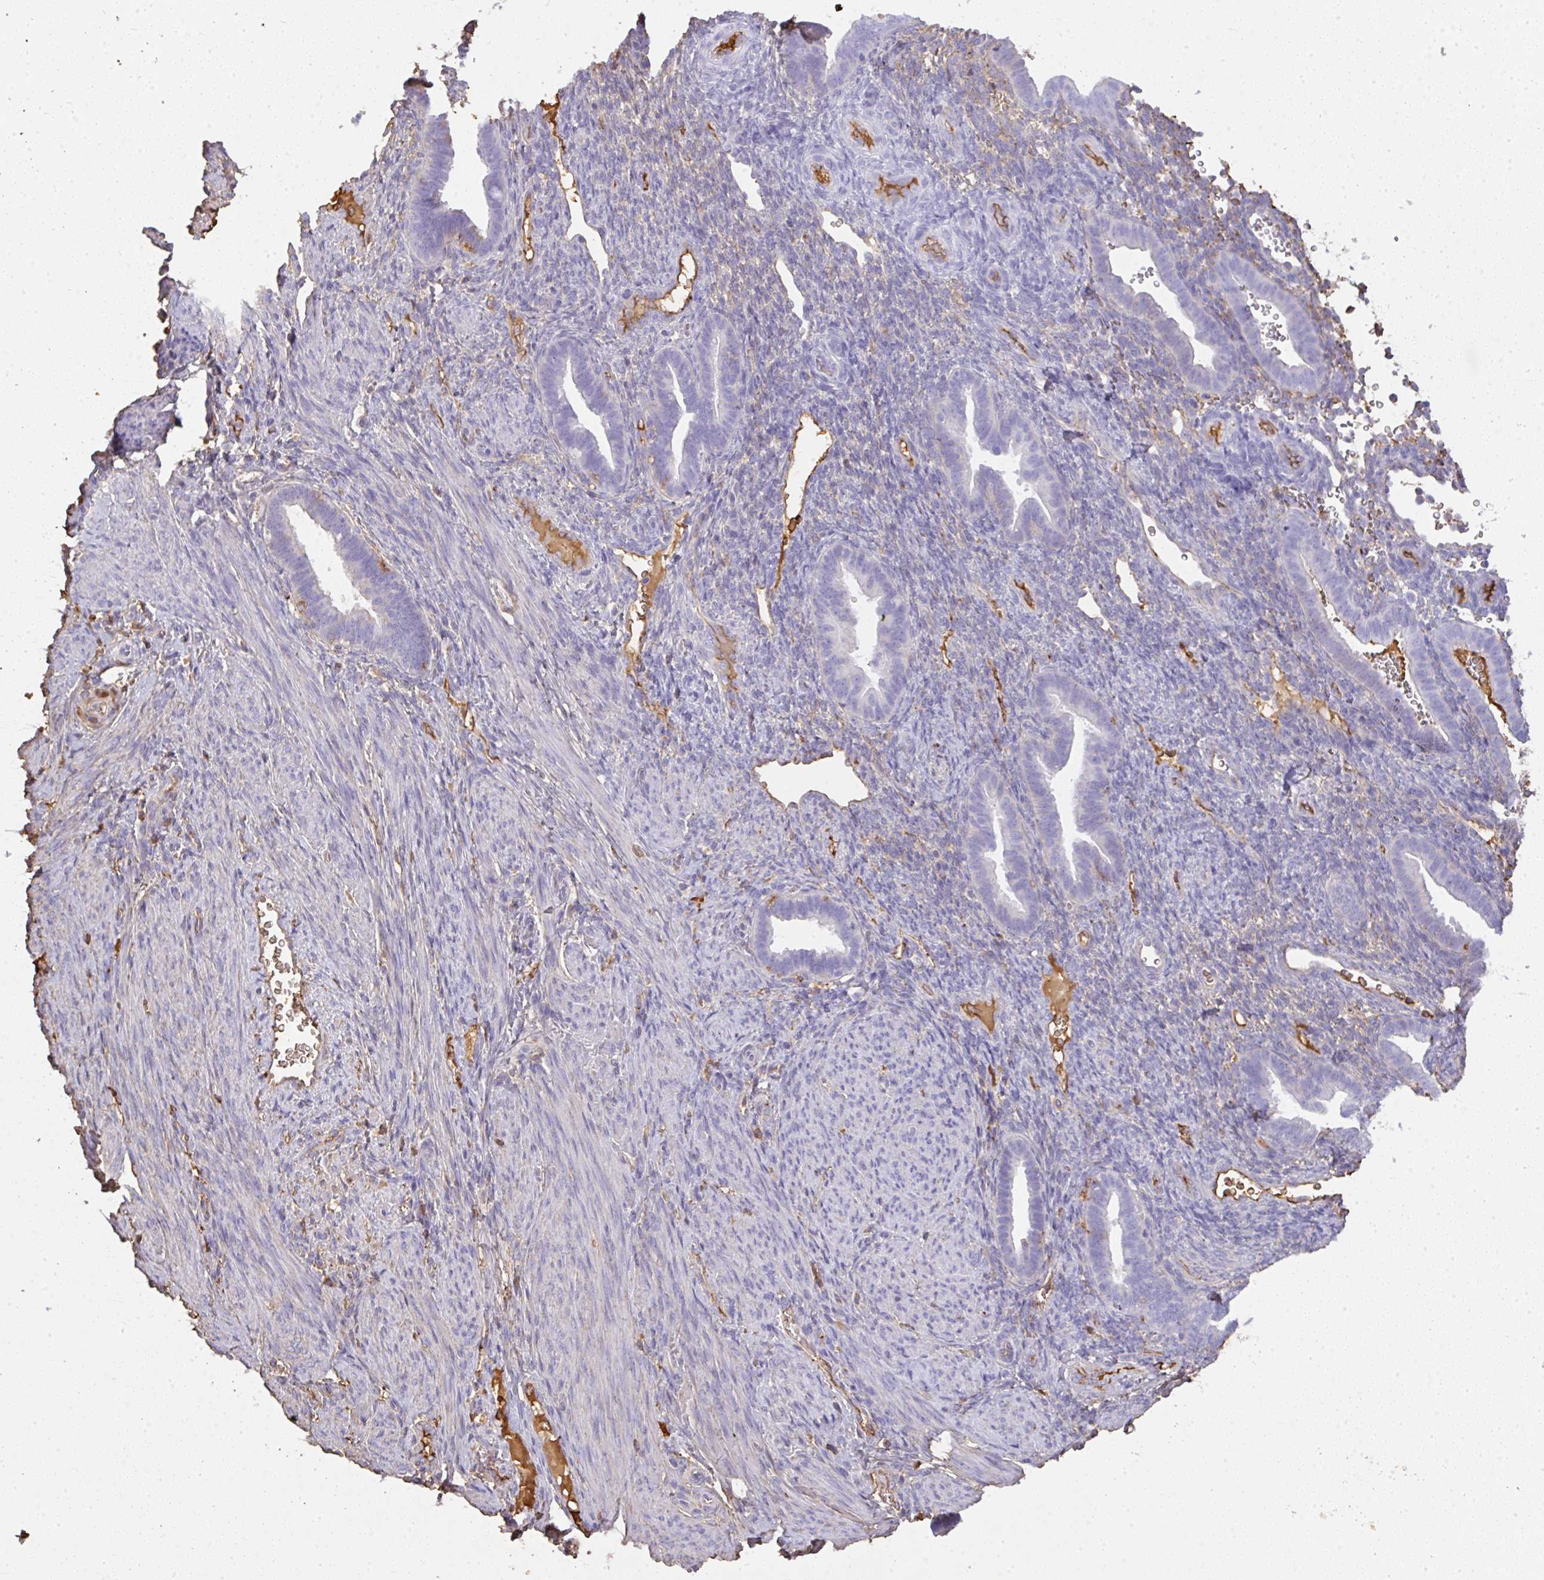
{"staining": {"intensity": "weak", "quantity": "<25%", "location": "cytoplasmic/membranous"}, "tissue": "endometrium", "cell_type": "Cells in endometrial stroma", "image_type": "normal", "snomed": [{"axis": "morphology", "description": "Normal tissue, NOS"}, {"axis": "topography", "description": "Endometrium"}], "caption": "This is an IHC image of benign human endometrium. There is no staining in cells in endometrial stroma.", "gene": "SMYD5", "patient": {"sex": "female", "age": 34}}